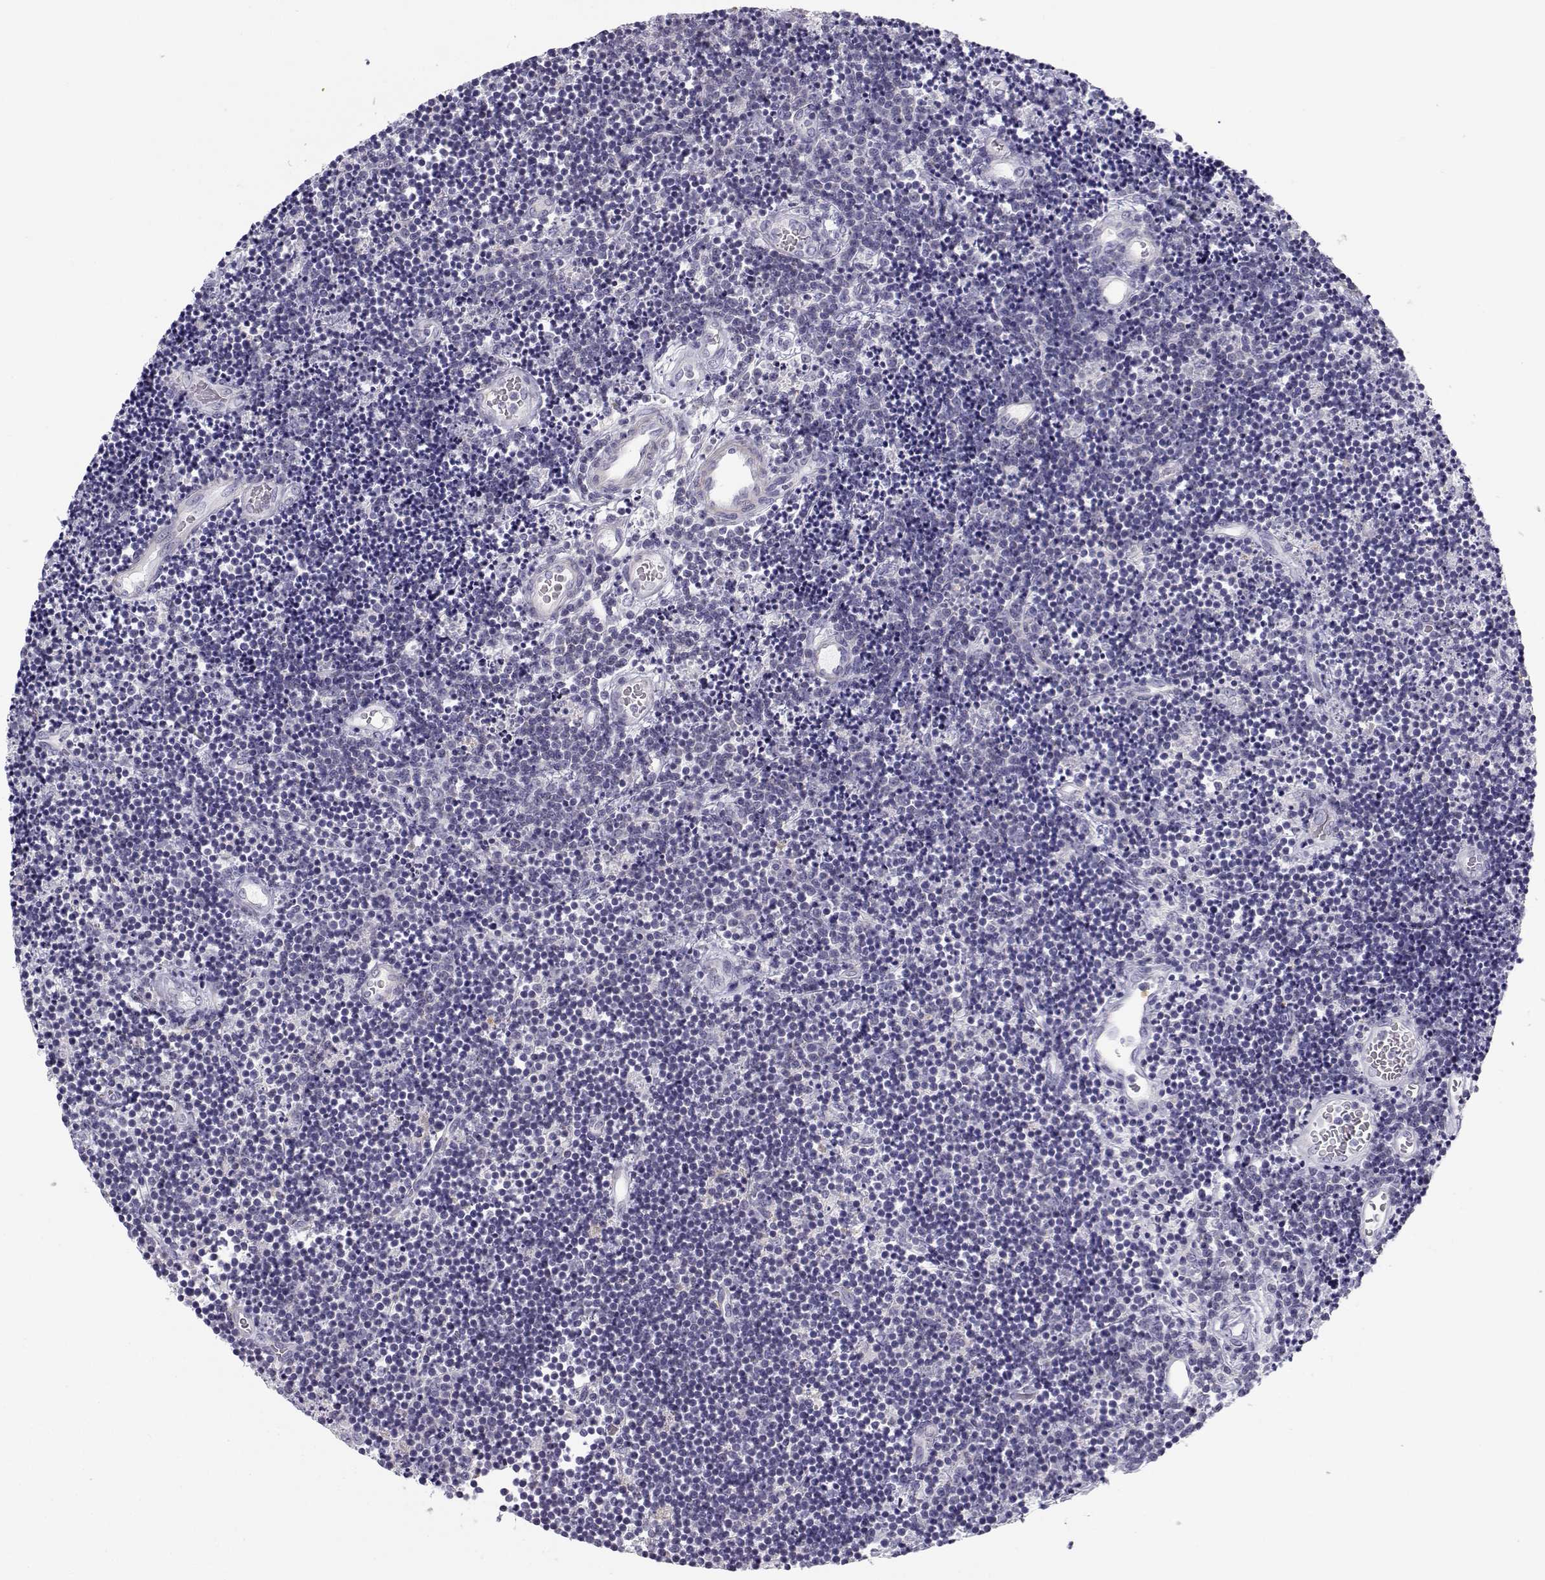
{"staining": {"intensity": "negative", "quantity": "none", "location": "none"}, "tissue": "lymphoma", "cell_type": "Tumor cells", "image_type": "cancer", "snomed": [{"axis": "morphology", "description": "Malignant lymphoma, non-Hodgkin's type, Low grade"}, {"axis": "topography", "description": "Brain"}], "caption": "The histopathology image demonstrates no significant expression in tumor cells of malignant lymphoma, non-Hodgkin's type (low-grade).", "gene": "CREB3L3", "patient": {"sex": "female", "age": 66}}